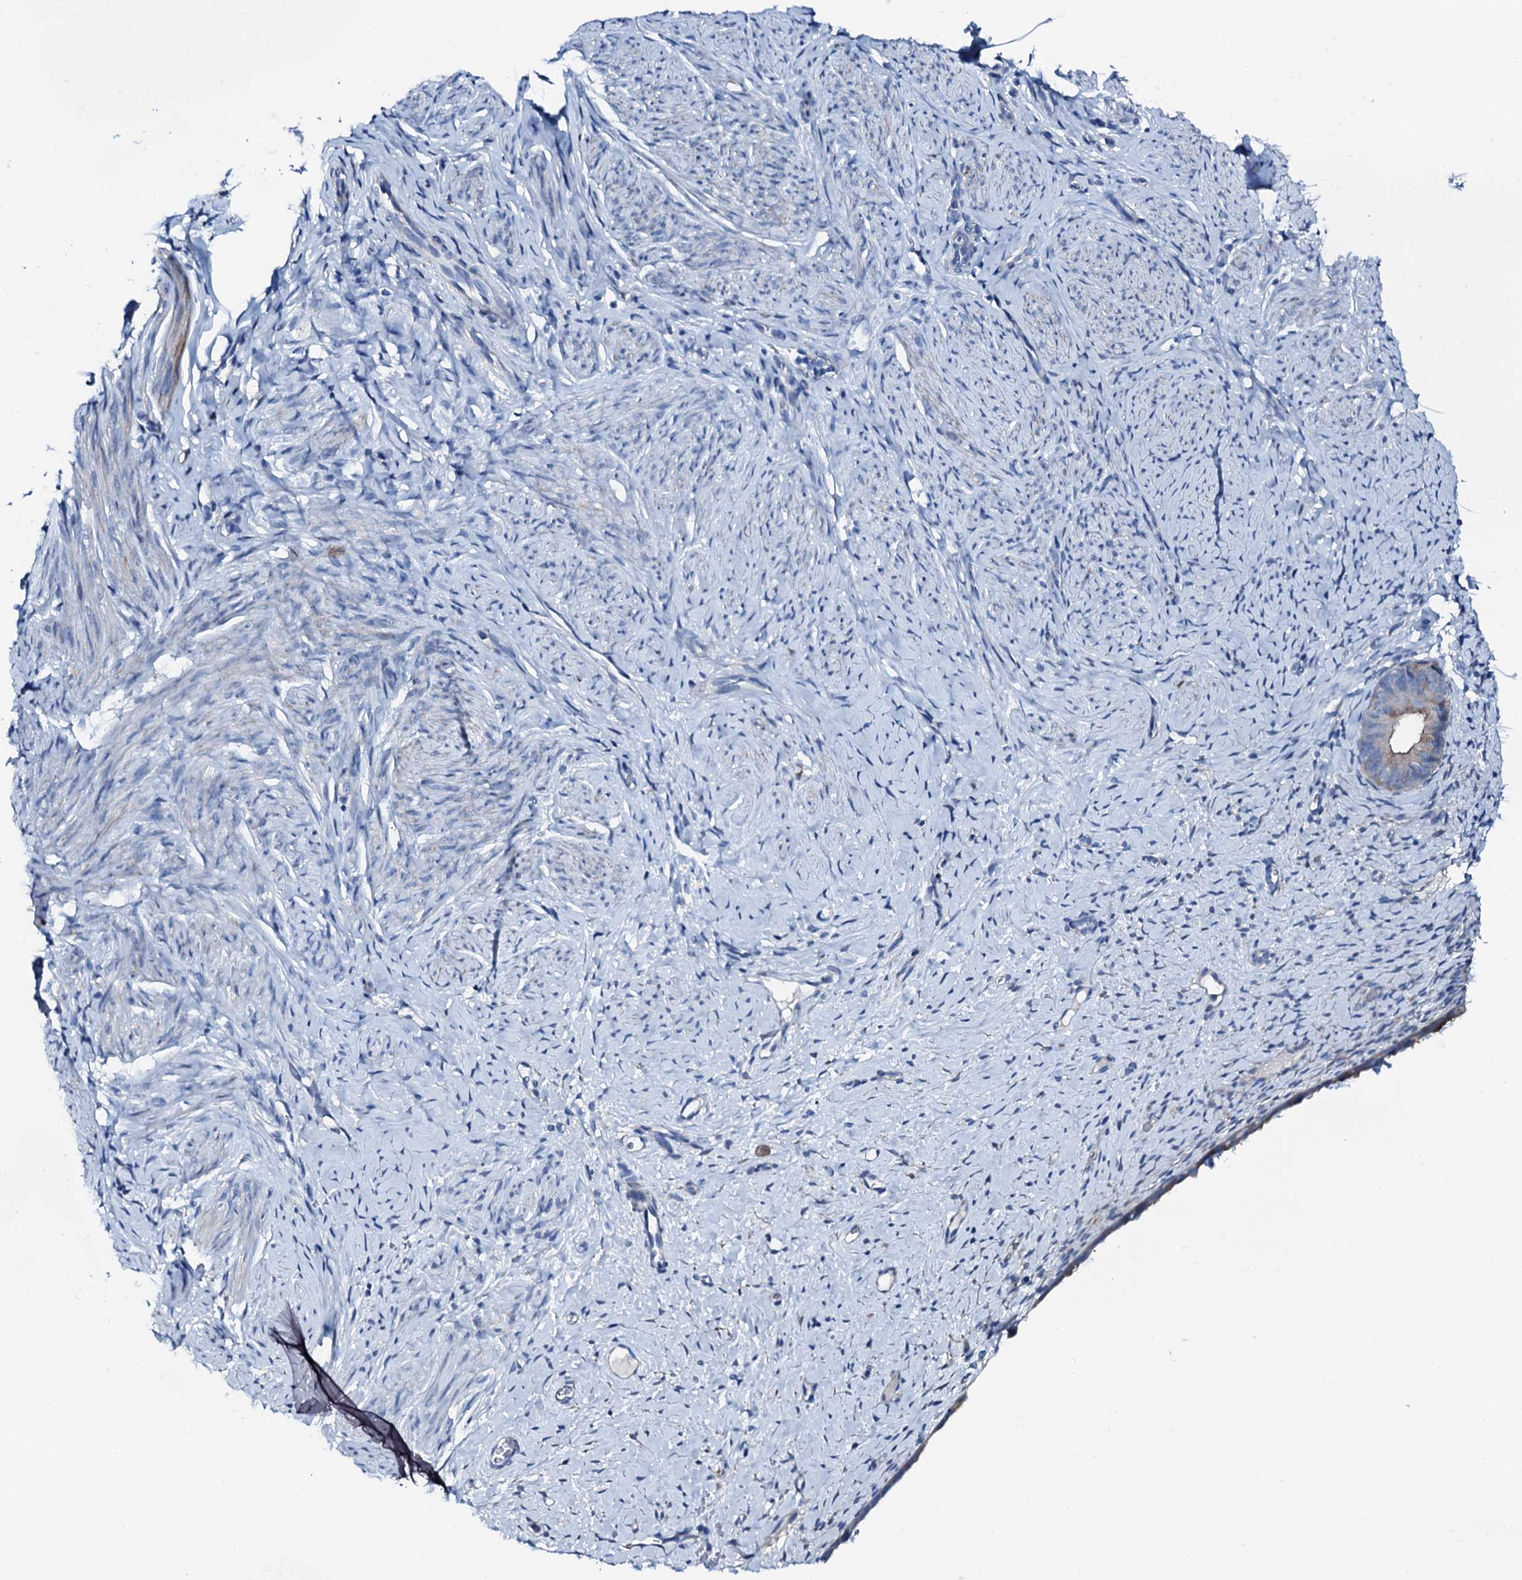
{"staining": {"intensity": "negative", "quantity": "none", "location": "none"}, "tissue": "endometrium", "cell_type": "Cells in endometrial stroma", "image_type": "normal", "snomed": [{"axis": "morphology", "description": "Normal tissue, NOS"}, {"axis": "topography", "description": "Endometrium"}], "caption": "High power microscopy image of an IHC image of normal endometrium, revealing no significant expression in cells in endometrial stroma.", "gene": "GFOD2", "patient": {"sex": "female", "age": 65}}